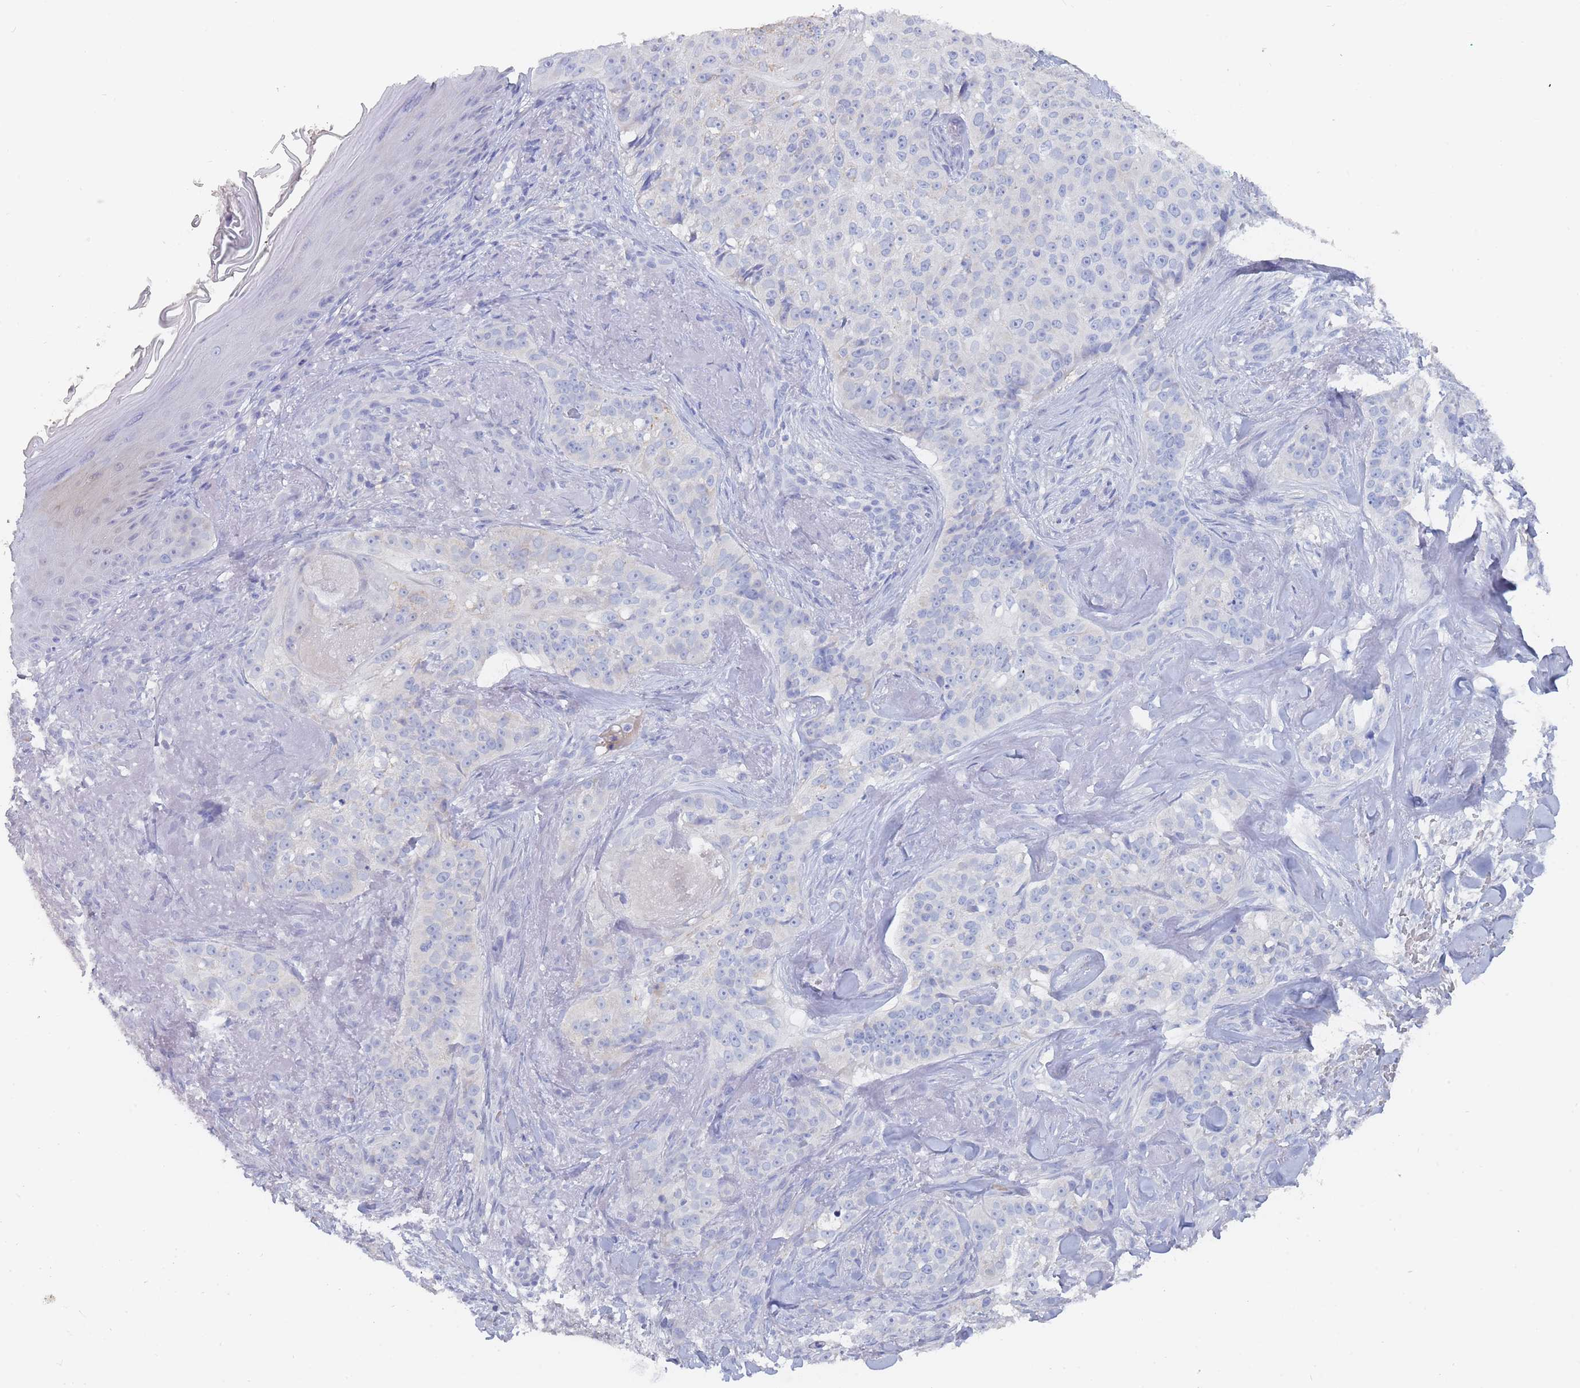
{"staining": {"intensity": "negative", "quantity": "none", "location": "none"}, "tissue": "skin cancer", "cell_type": "Tumor cells", "image_type": "cancer", "snomed": [{"axis": "morphology", "description": "Basal cell carcinoma"}, {"axis": "topography", "description": "Skin"}], "caption": "Basal cell carcinoma (skin) was stained to show a protein in brown. There is no significant staining in tumor cells.", "gene": "SLC25A35", "patient": {"sex": "female", "age": 92}}